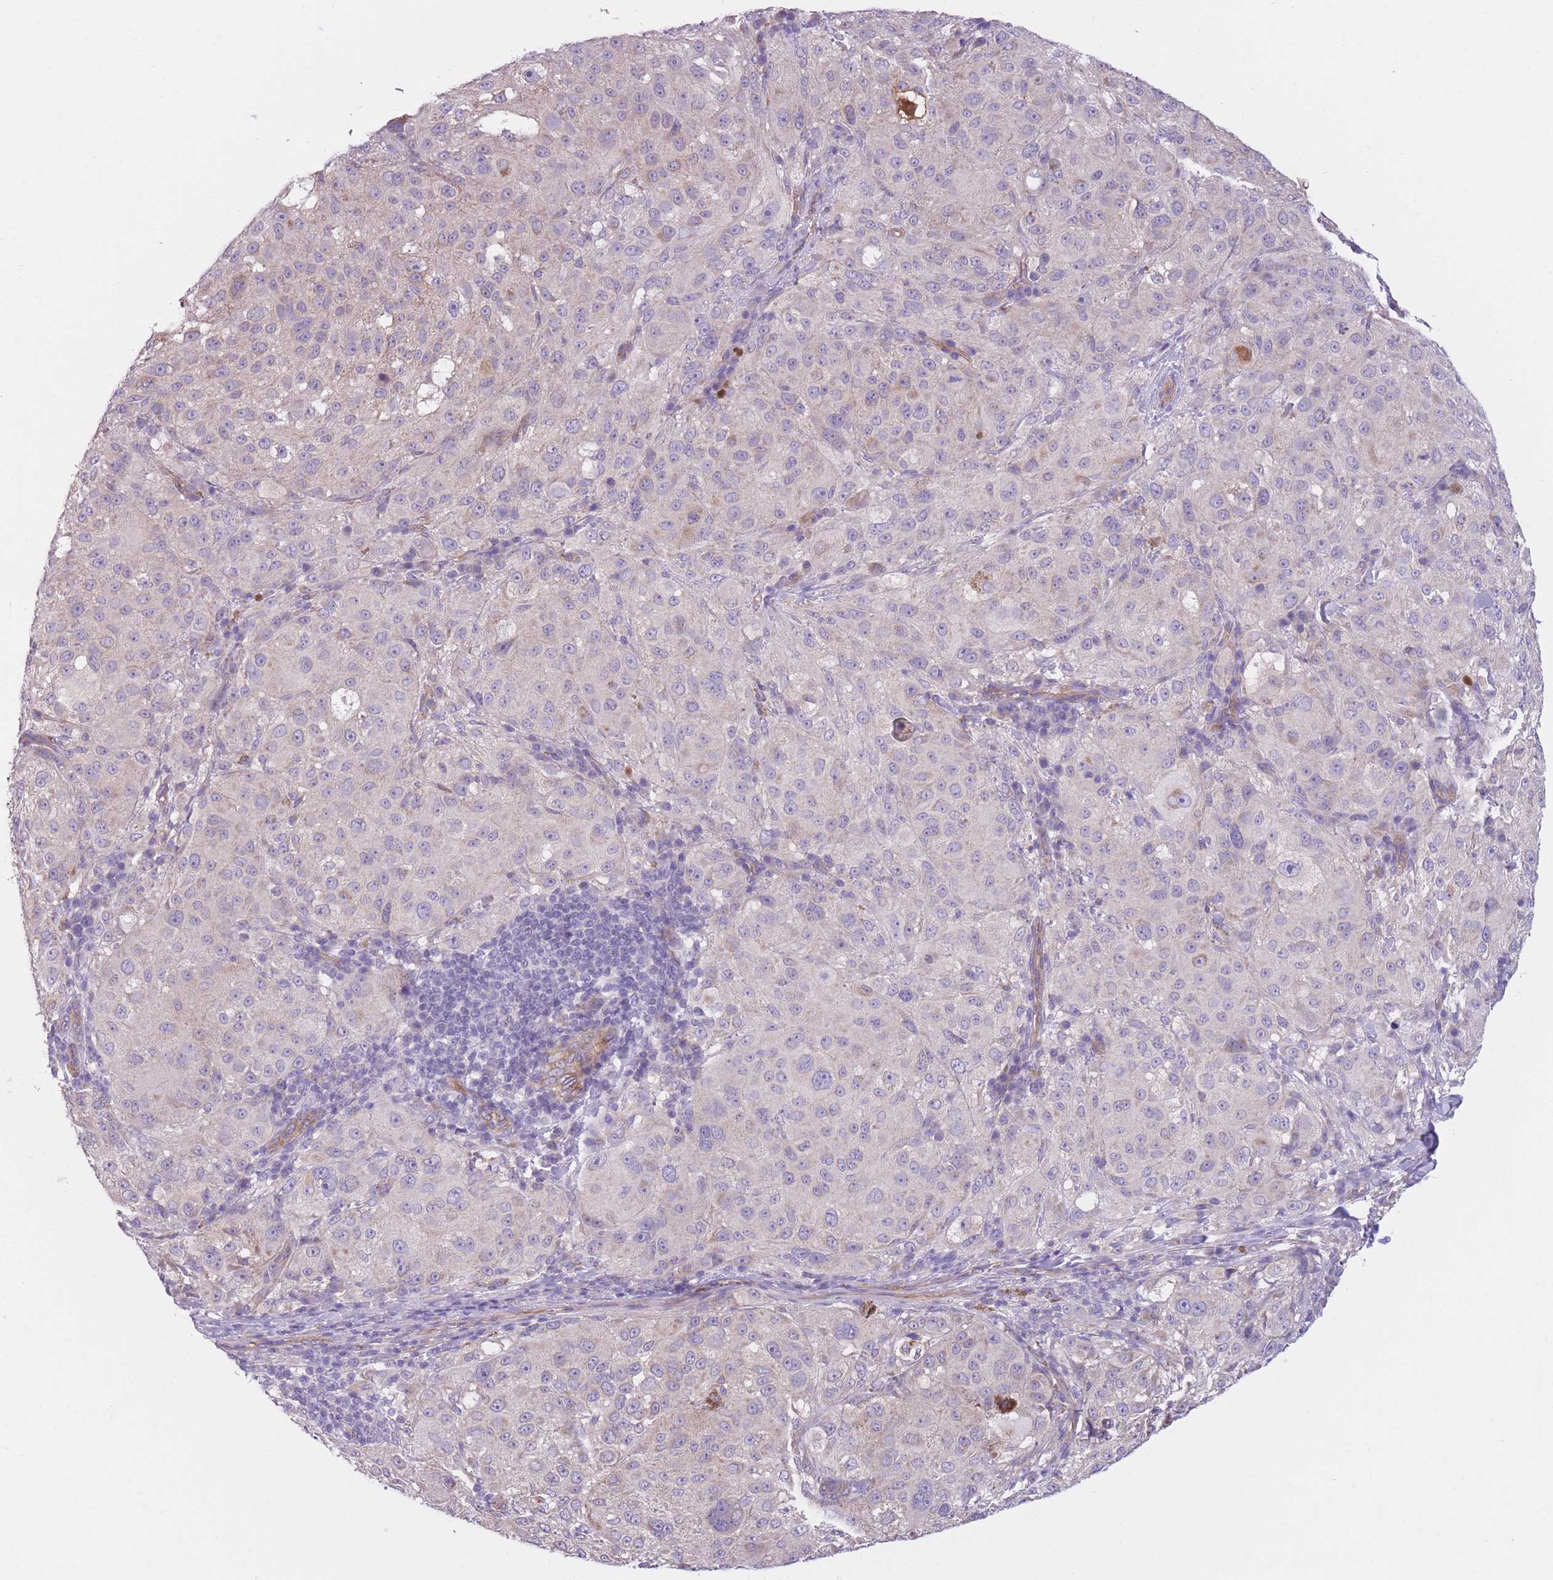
{"staining": {"intensity": "negative", "quantity": "none", "location": "none"}, "tissue": "melanoma", "cell_type": "Tumor cells", "image_type": "cancer", "snomed": [{"axis": "morphology", "description": "Necrosis, NOS"}, {"axis": "morphology", "description": "Malignant melanoma, NOS"}, {"axis": "topography", "description": "Skin"}], "caption": "An immunohistochemistry photomicrograph of malignant melanoma is shown. There is no staining in tumor cells of malignant melanoma.", "gene": "SERPINB3", "patient": {"sex": "female", "age": 87}}